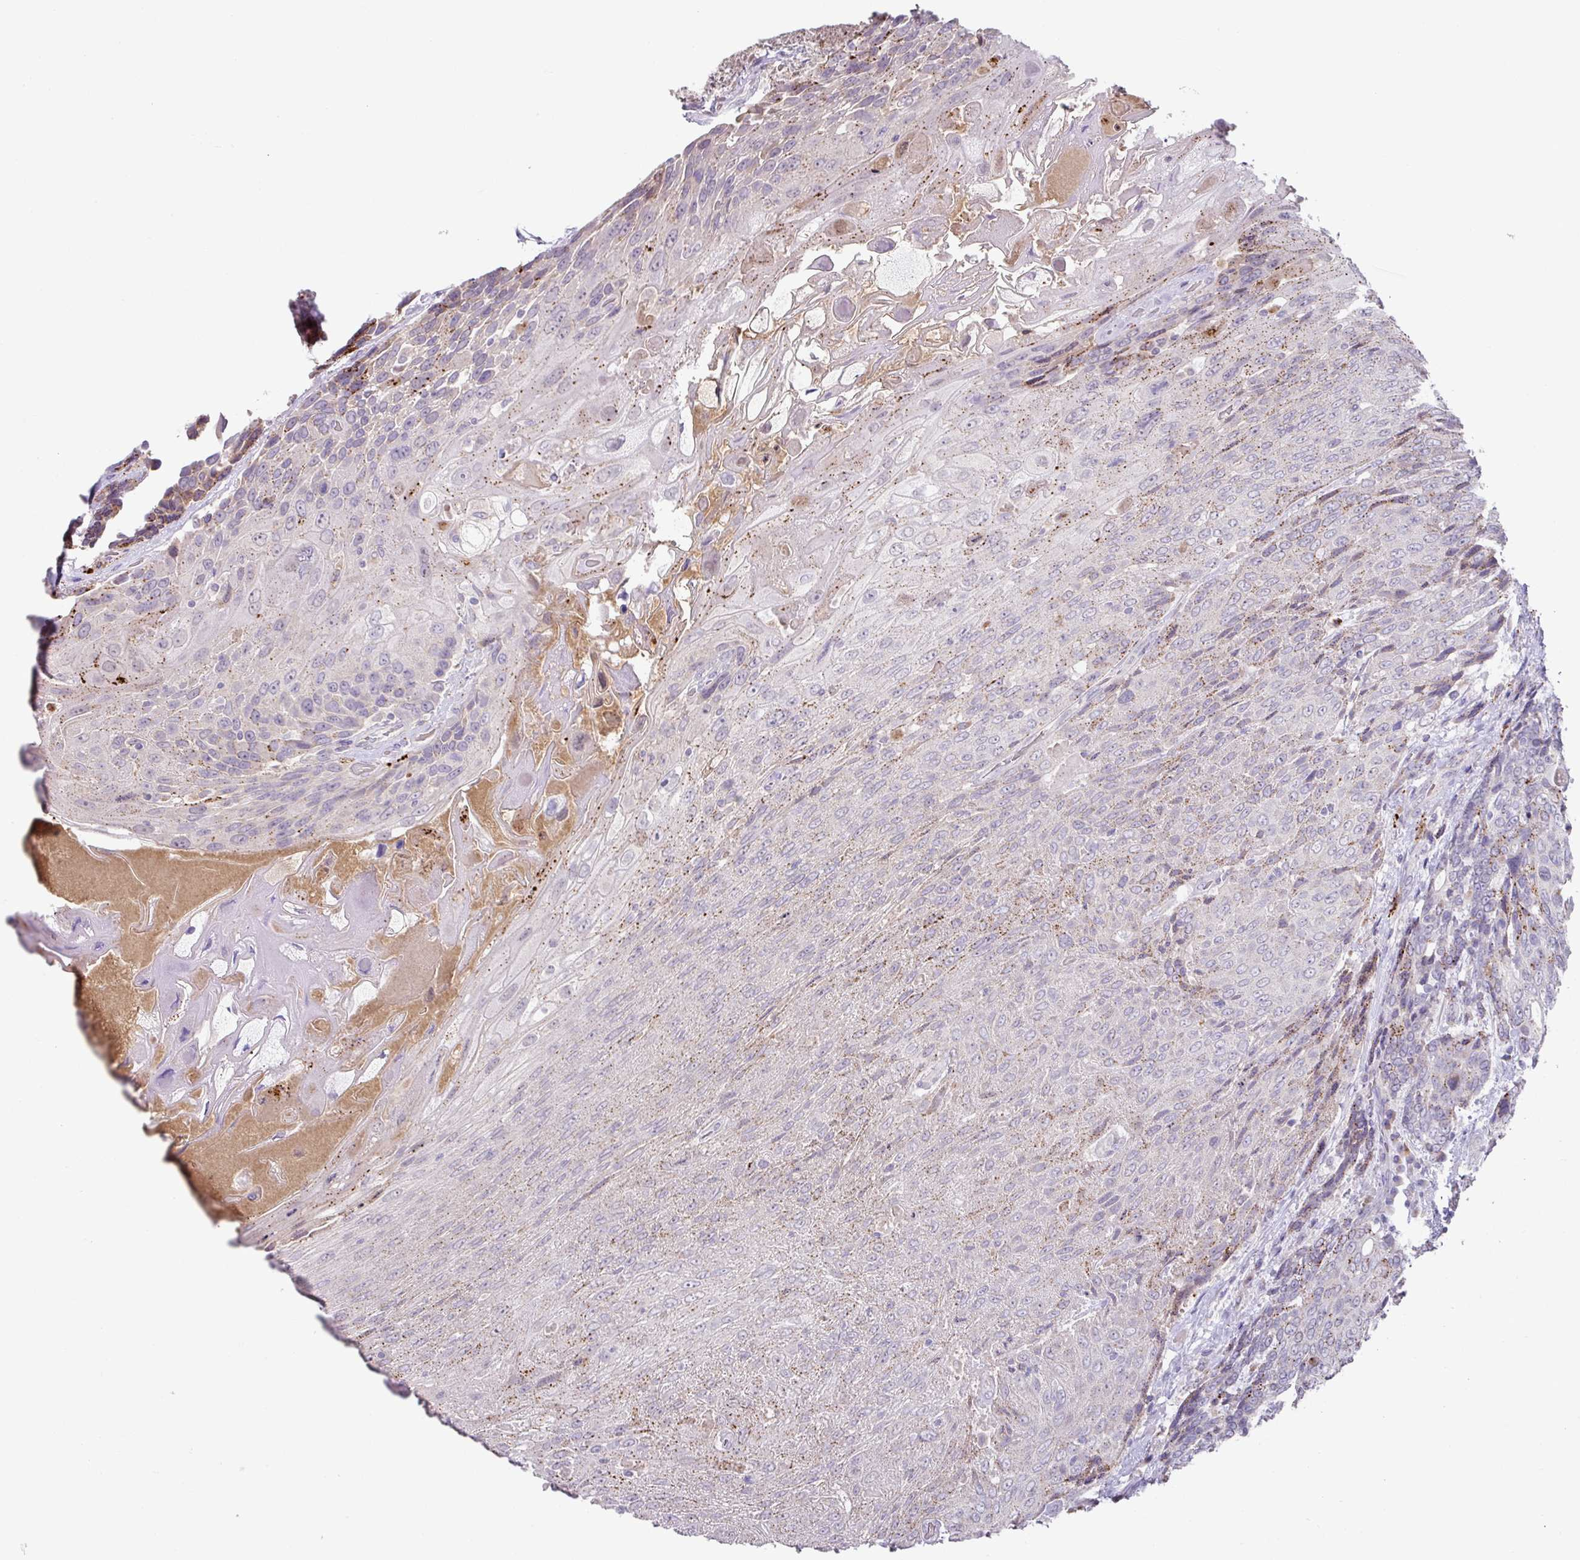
{"staining": {"intensity": "moderate", "quantity": "<25%", "location": "cytoplasmic/membranous"}, "tissue": "urothelial cancer", "cell_type": "Tumor cells", "image_type": "cancer", "snomed": [{"axis": "morphology", "description": "Urothelial carcinoma, High grade"}, {"axis": "topography", "description": "Urinary bladder"}], "caption": "Moderate cytoplasmic/membranous positivity is present in about <25% of tumor cells in urothelial cancer.", "gene": "PLEKHH3", "patient": {"sex": "female", "age": 70}}